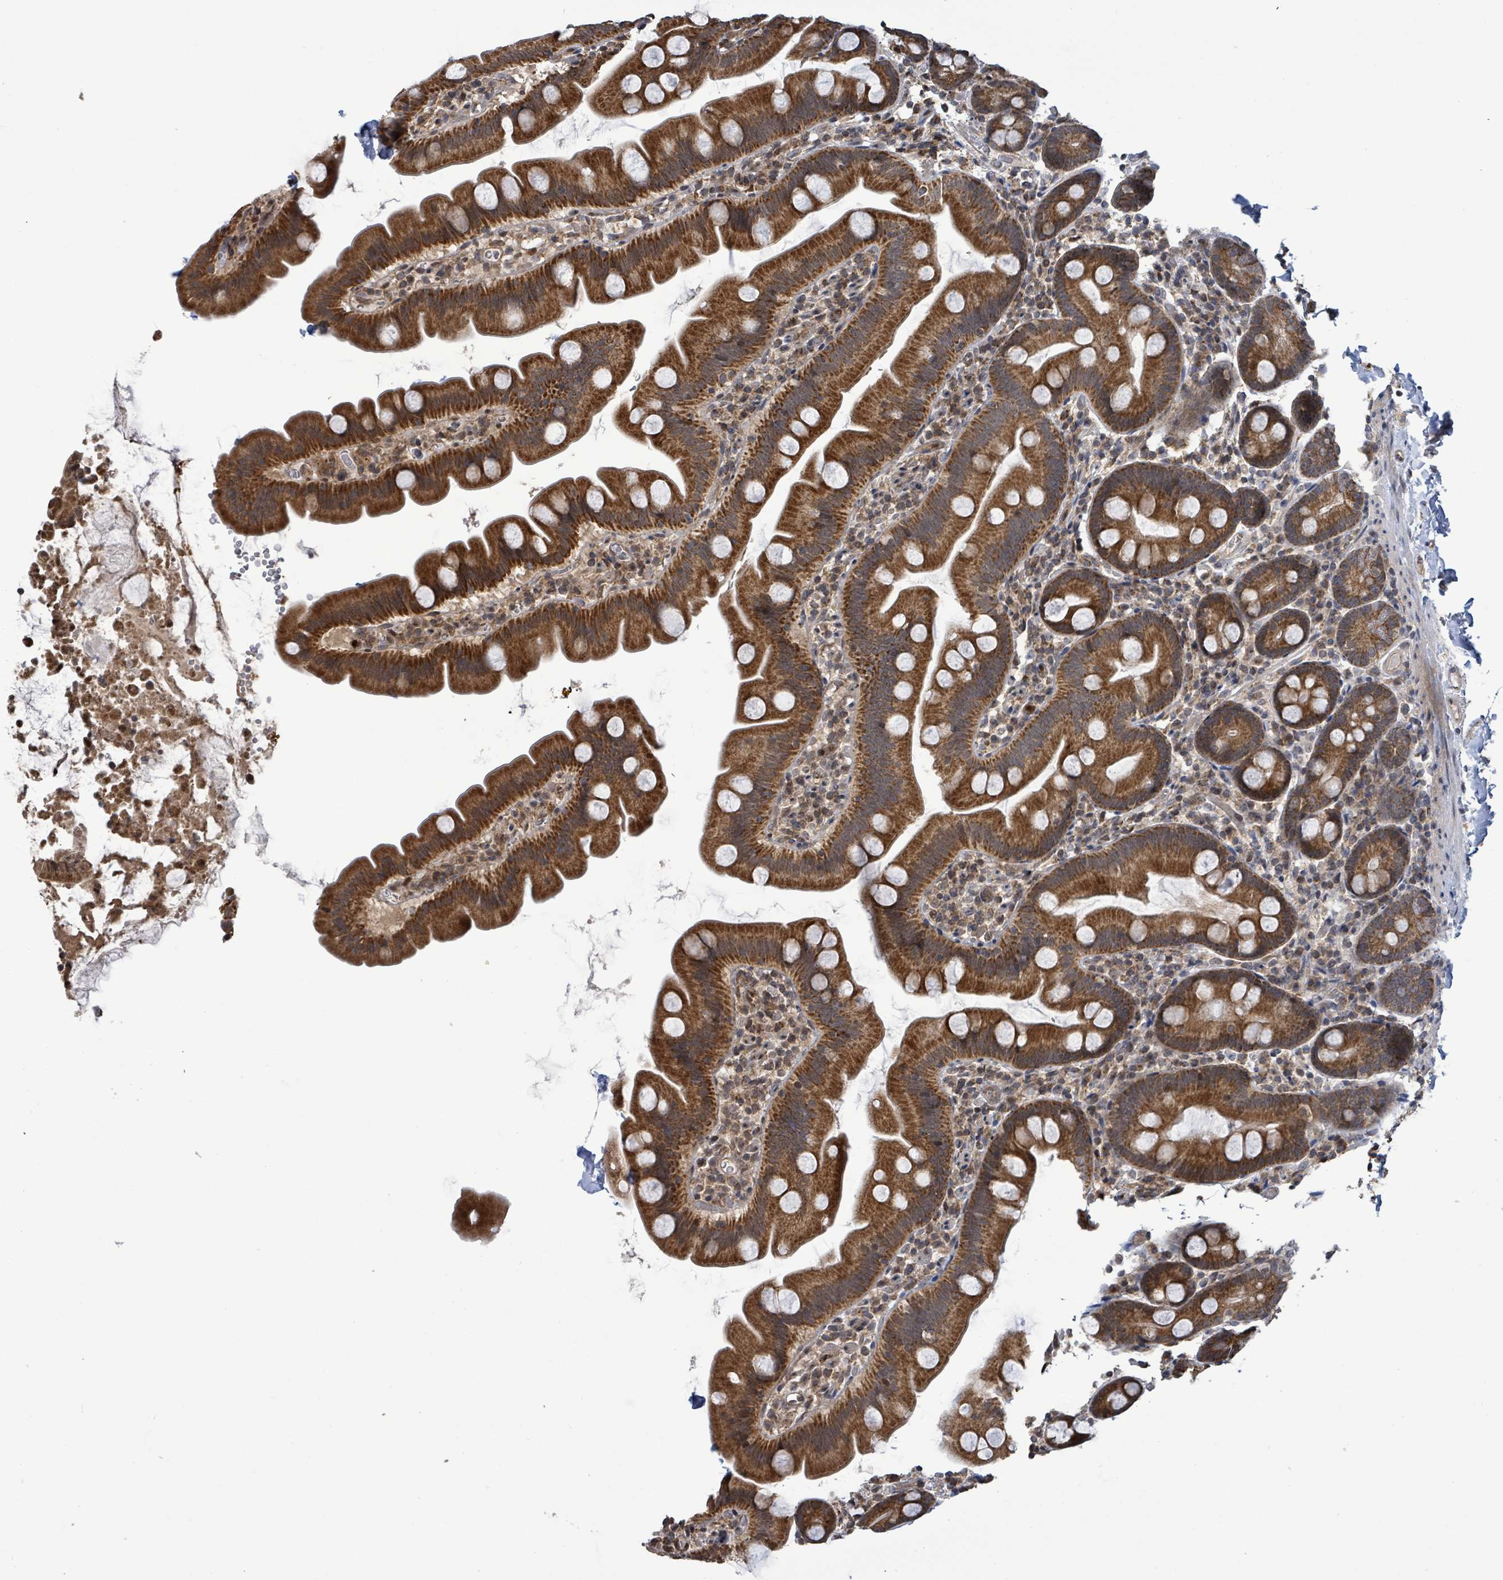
{"staining": {"intensity": "strong", "quantity": ">75%", "location": "cytoplasmic/membranous"}, "tissue": "small intestine", "cell_type": "Glandular cells", "image_type": "normal", "snomed": [{"axis": "morphology", "description": "Normal tissue, NOS"}, {"axis": "topography", "description": "Small intestine"}], "caption": "Glandular cells reveal high levels of strong cytoplasmic/membranous positivity in approximately >75% of cells in benign human small intestine. The staining was performed using DAB (3,3'-diaminobenzidine) to visualize the protein expression in brown, while the nuclei were stained in blue with hematoxylin (Magnification: 20x).", "gene": "COQ6", "patient": {"sex": "female", "age": 68}}